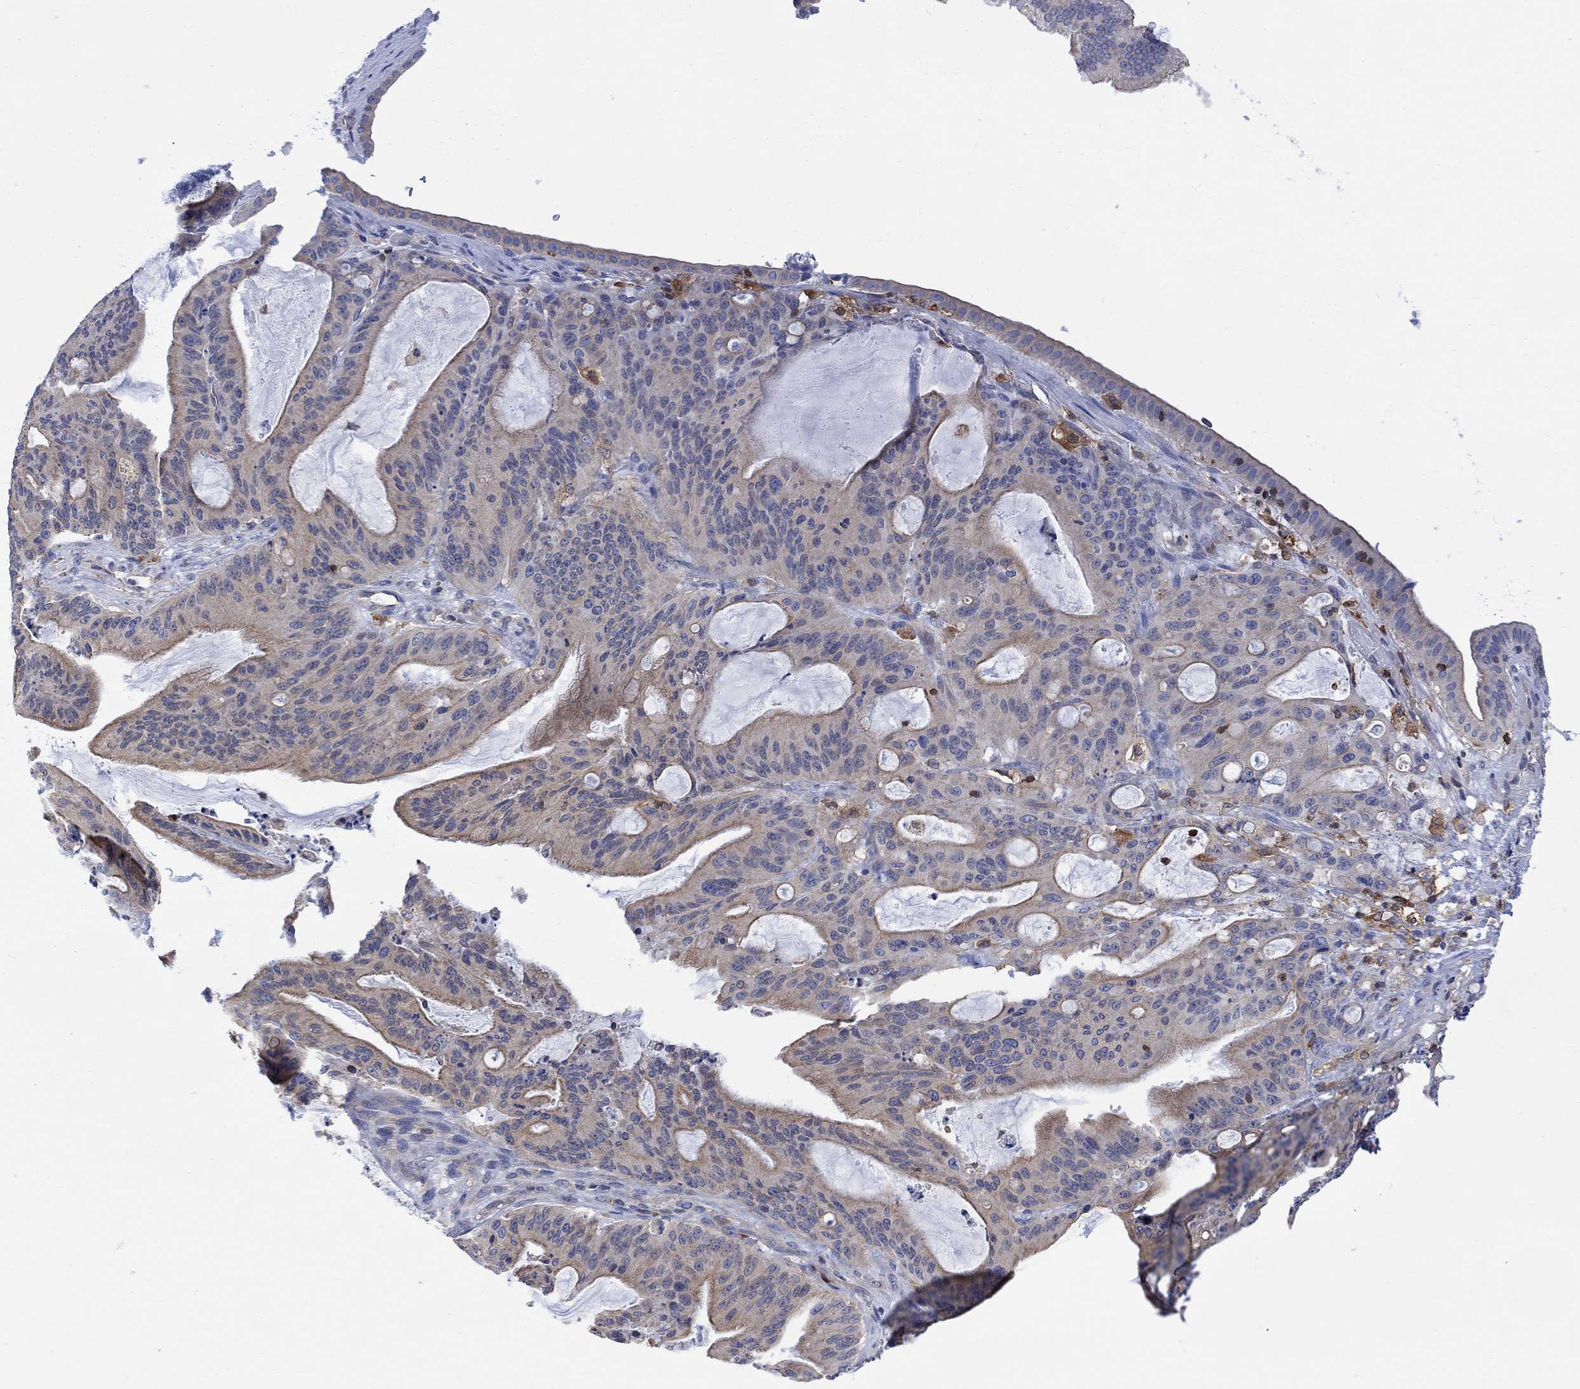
{"staining": {"intensity": "moderate", "quantity": "25%-75%", "location": "cytoplasmic/membranous"}, "tissue": "liver cancer", "cell_type": "Tumor cells", "image_type": "cancer", "snomed": [{"axis": "morphology", "description": "Cholangiocarcinoma"}, {"axis": "topography", "description": "Liver"}], "caption": "A photomicrograph showing moderate cytoplasmic/membranous staining in about 25%-75% of tumor cells in cholangiocarcinoma (liver), as visualized by brown immunohistochemical staining.", "gene": "GBP5", "patient": {"sex": "female", "age": 73}}